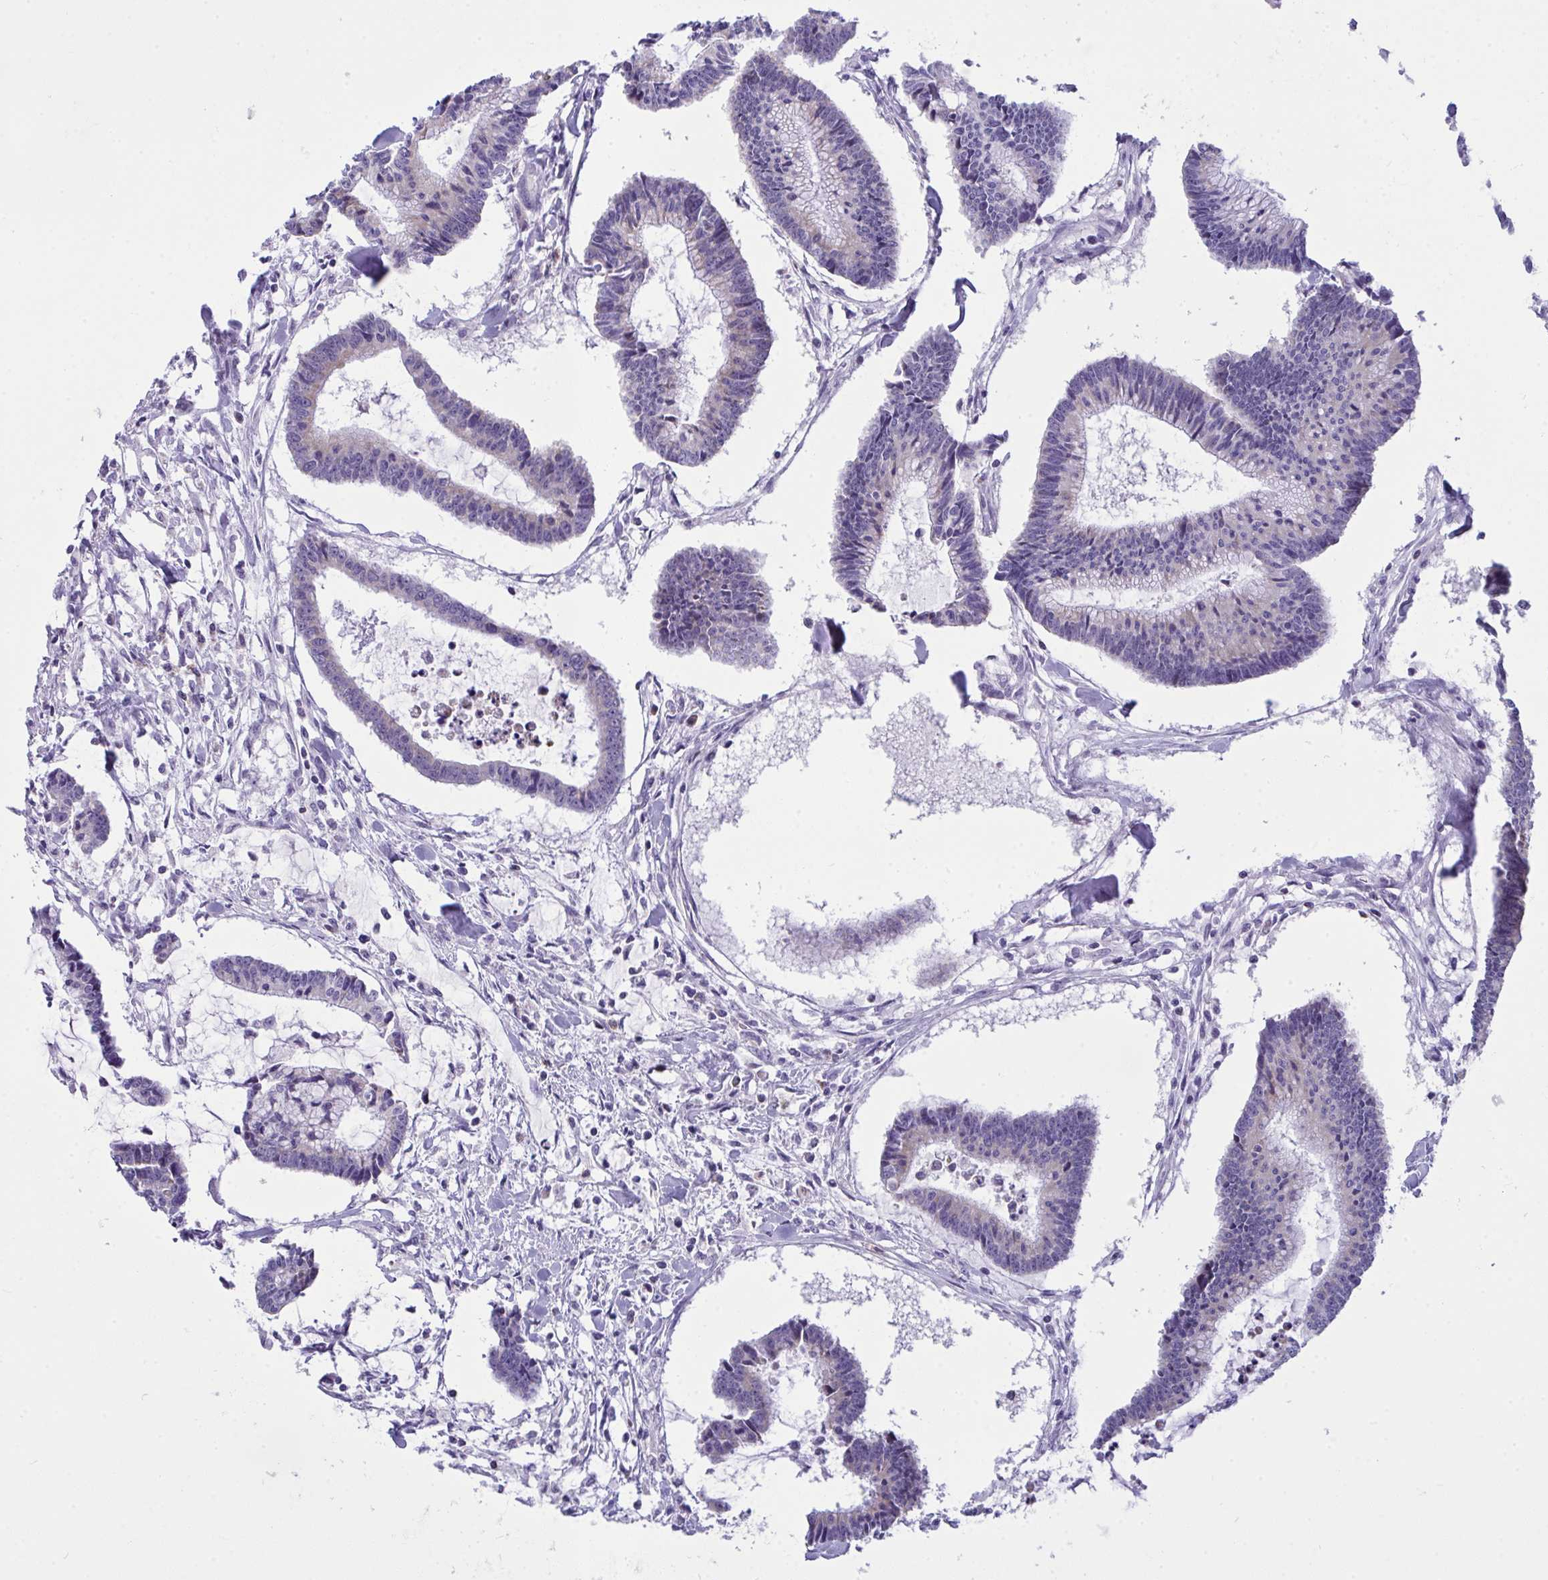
{"staining": {"intensity": "negative", "quantity": "none", "location": "none"}, "tissue": "colorectal cancer", "cell_type": "Tumor cells", "image_type": "cancer", "snomed": [{"axis": "morphology", "description": "Adenocarcinoma, NOS"}, {"axis": "topography", "description": "Colon"}], "caption": "Image shows no significant protein expression in tumor cells of adenocarcinoma (colorectal).", "gene": "PLA2G12B", "patient": {"sex": "female", "age": 78}}